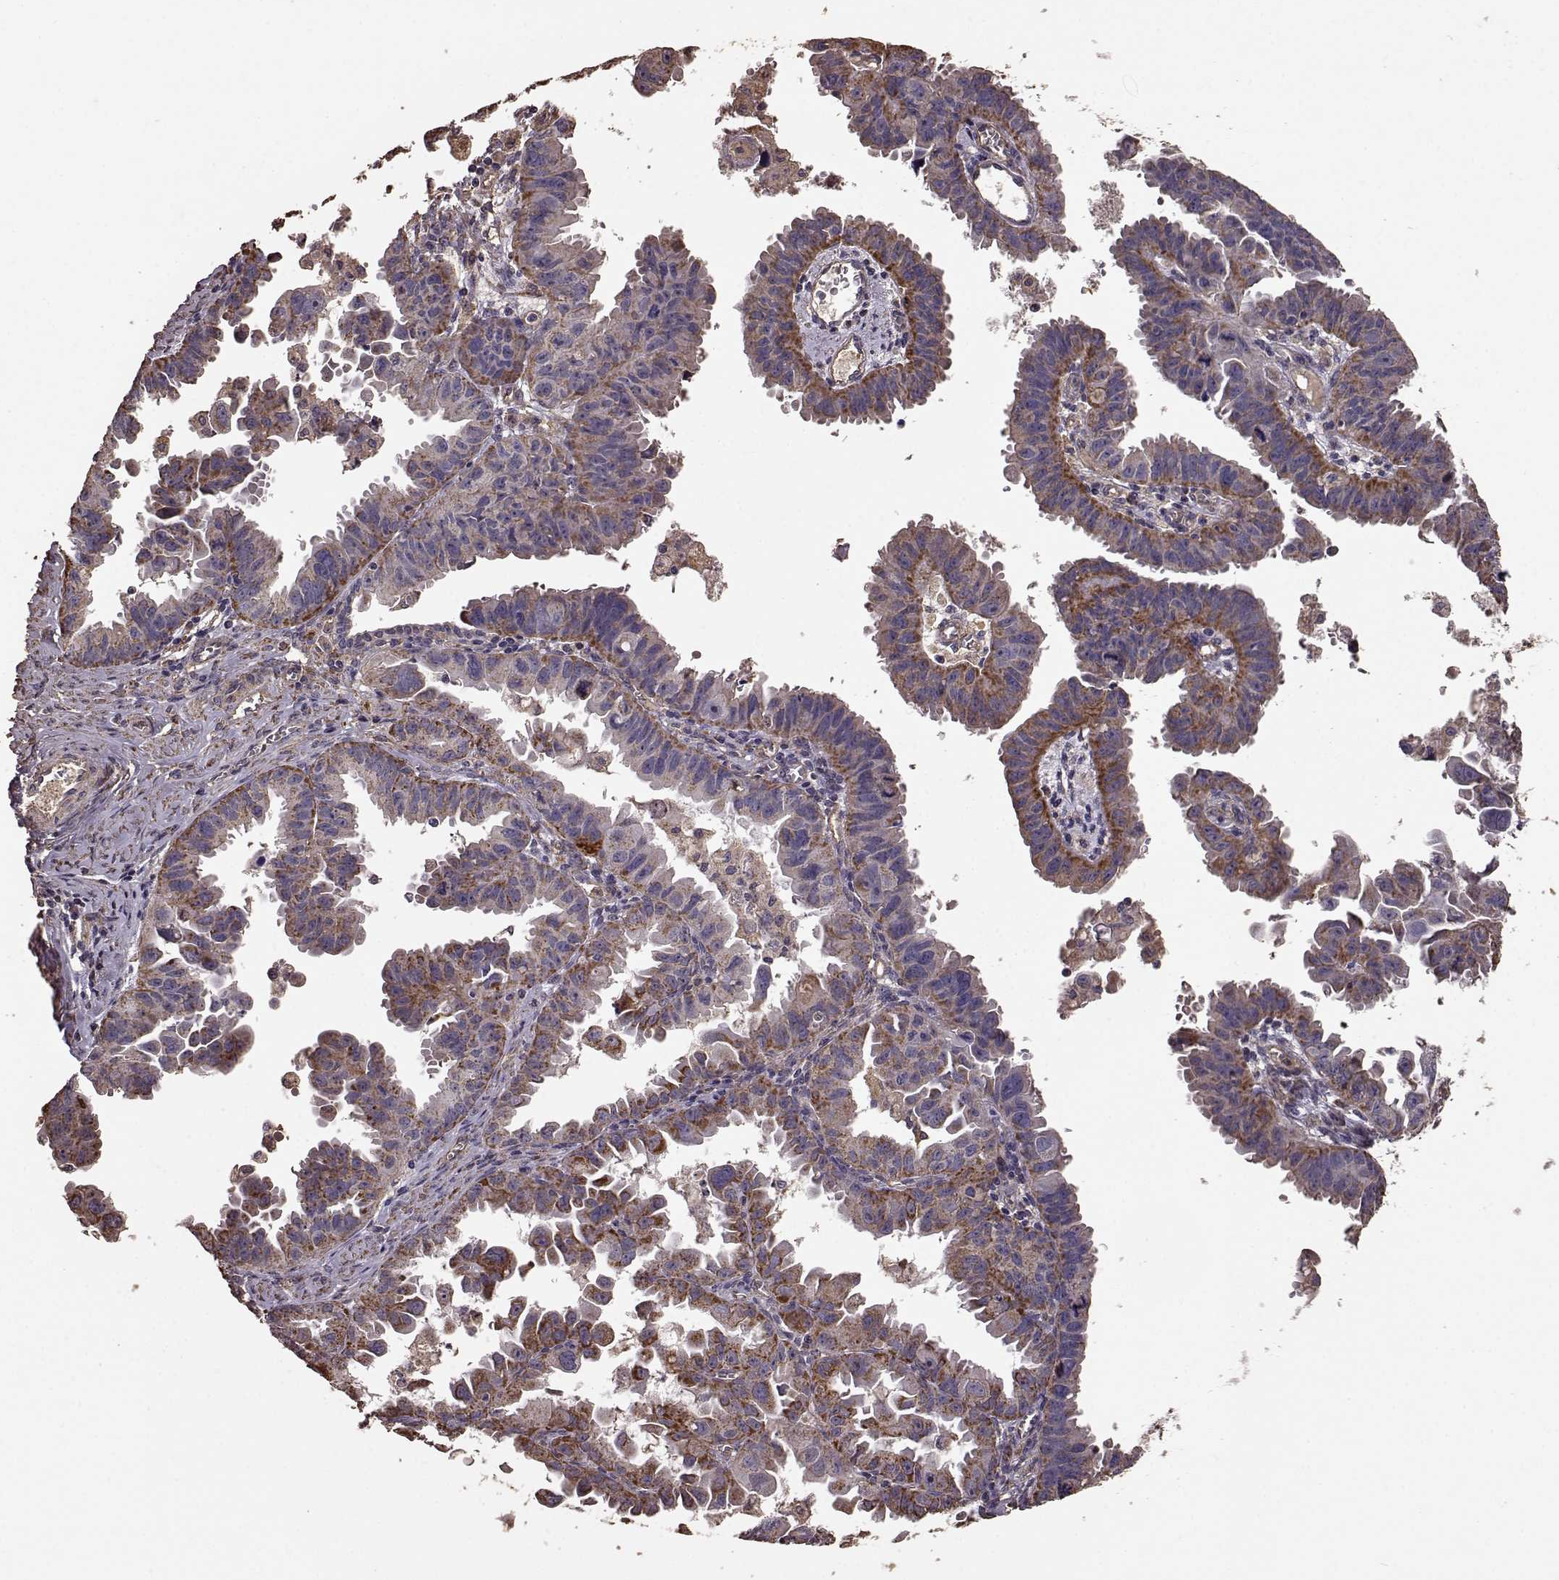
{"staining": {"intensity": "strong", "quantity": ">75%", "location": "cytoplasmic/membranous"}, "tissue": "ovarian cancer", "cell_type": "Tumor cells", "image_type": "cancer", "snomed": [{"axis": "morphology", "description": "Carcinoma, endometroid"}, {"axis": "topography", "description": "Ovary"}], "caption": "Immunohistochemistry (DAB) staining of human ovarian cancer displays strong cytoplasmic/membranous protein positivity in approximately >75% of tumor cells. The staining is performed using DAB (3,3'-diaminobenzidine) brown chromogen to label protein expression. The nuclei are counter-stained blue using hematoxylin.", "gene": "PTGES2", "patient": {"sex": "female", "age": 85}}